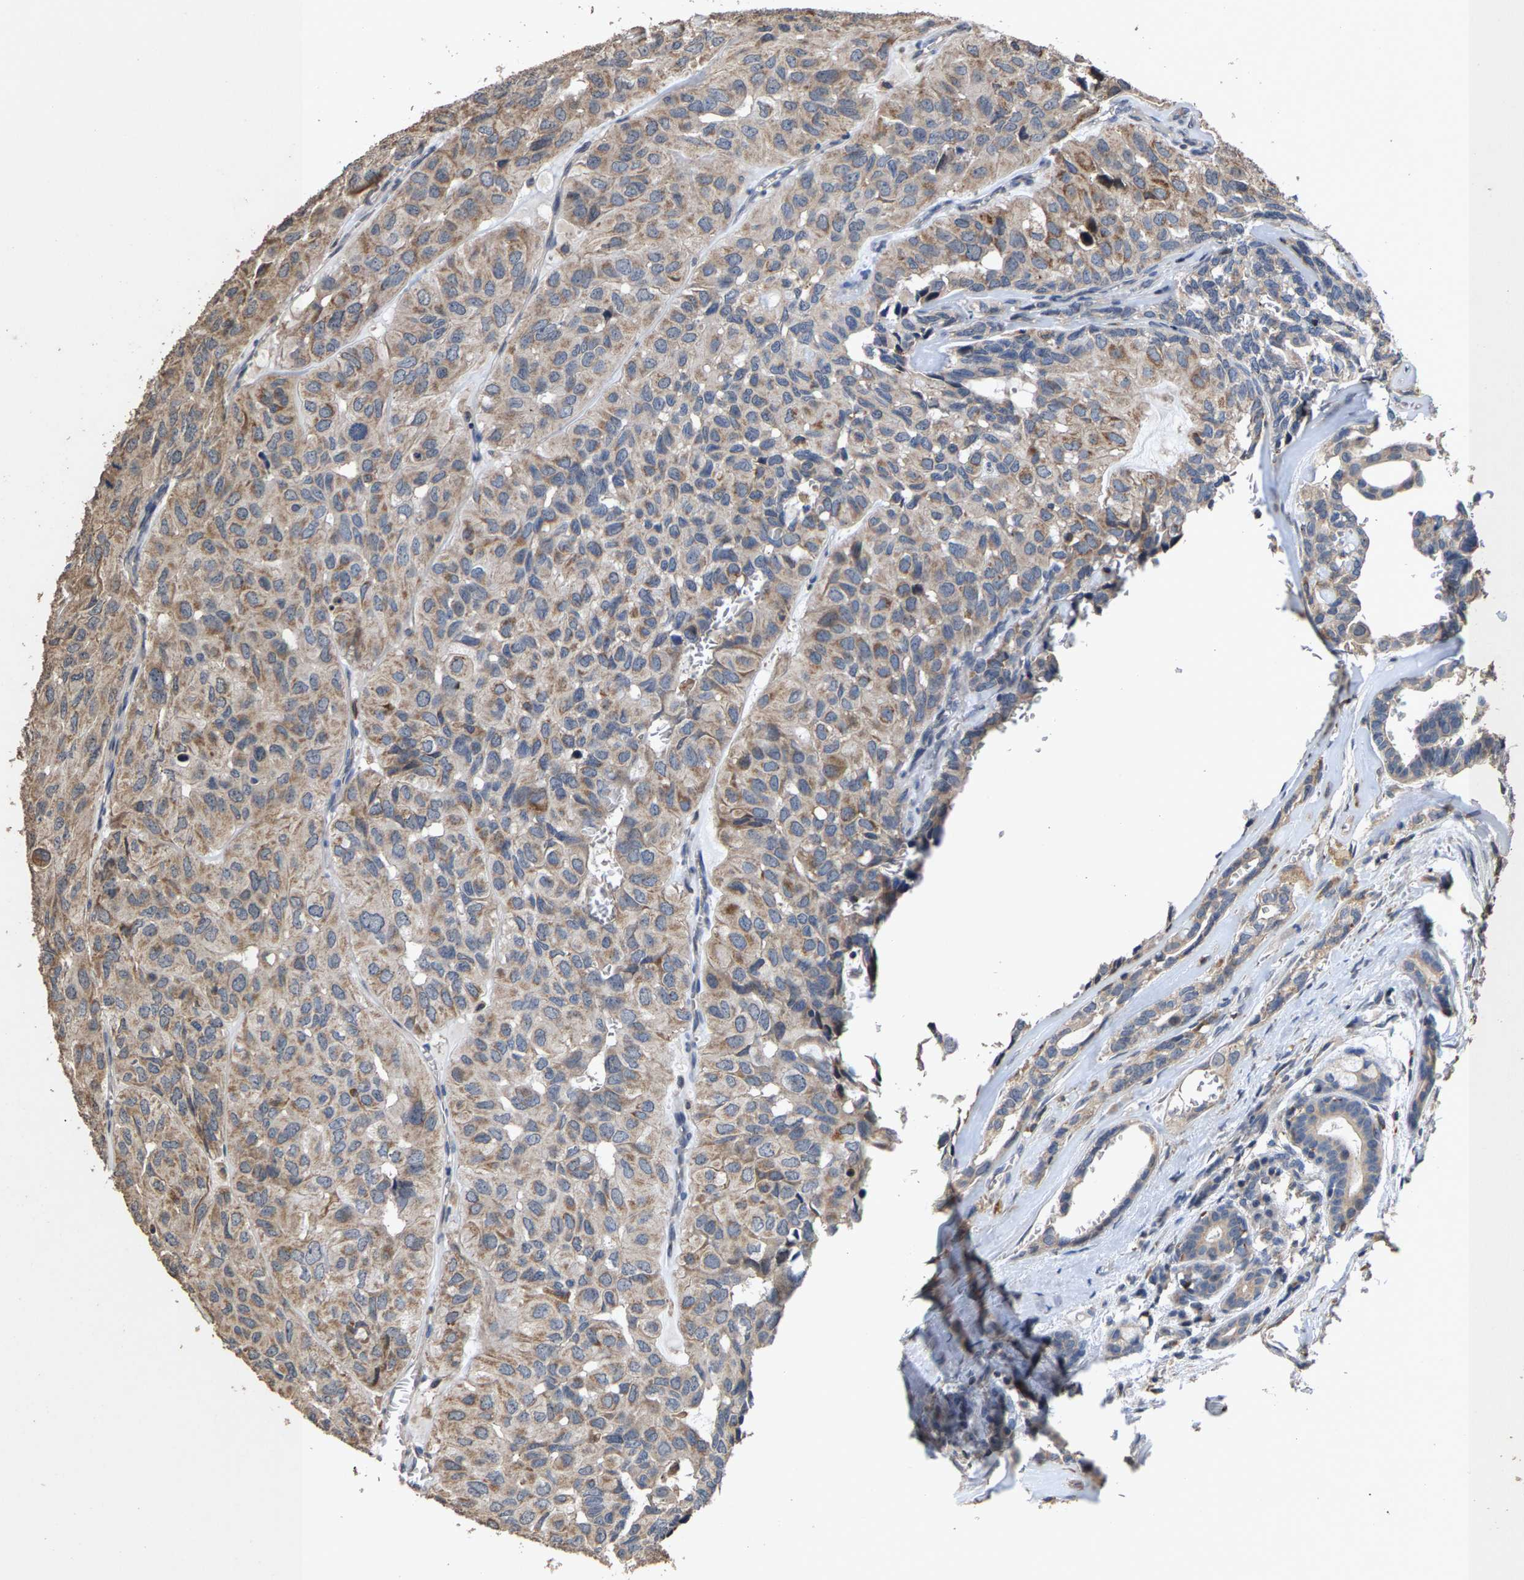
{"staining": {"intensity": "moderate", "quantity": ">75%", "location": "cytoplasmic/membranous"}, "tissue": "head and neck cancer", "cell_type": "Tumor cells", "image_type": "cancer", "snomed": [{"axis": "morphology", "description": "Adenocarcinoma, NOS"}, {"axis": "topography", "description": "Salivary gland, NOS"}, {"axis": "topography", "description": "Head-Neck"}], "caption": "A micrograph showing moderate cytoplasmic/membranous positivity in about >75% of tumor cells in adenocarcinoma (head and neck), as visualized by brown immunohistochemical staining.", "gene": "TDRKH", "patient": {"sex": "female", "age": 76}}